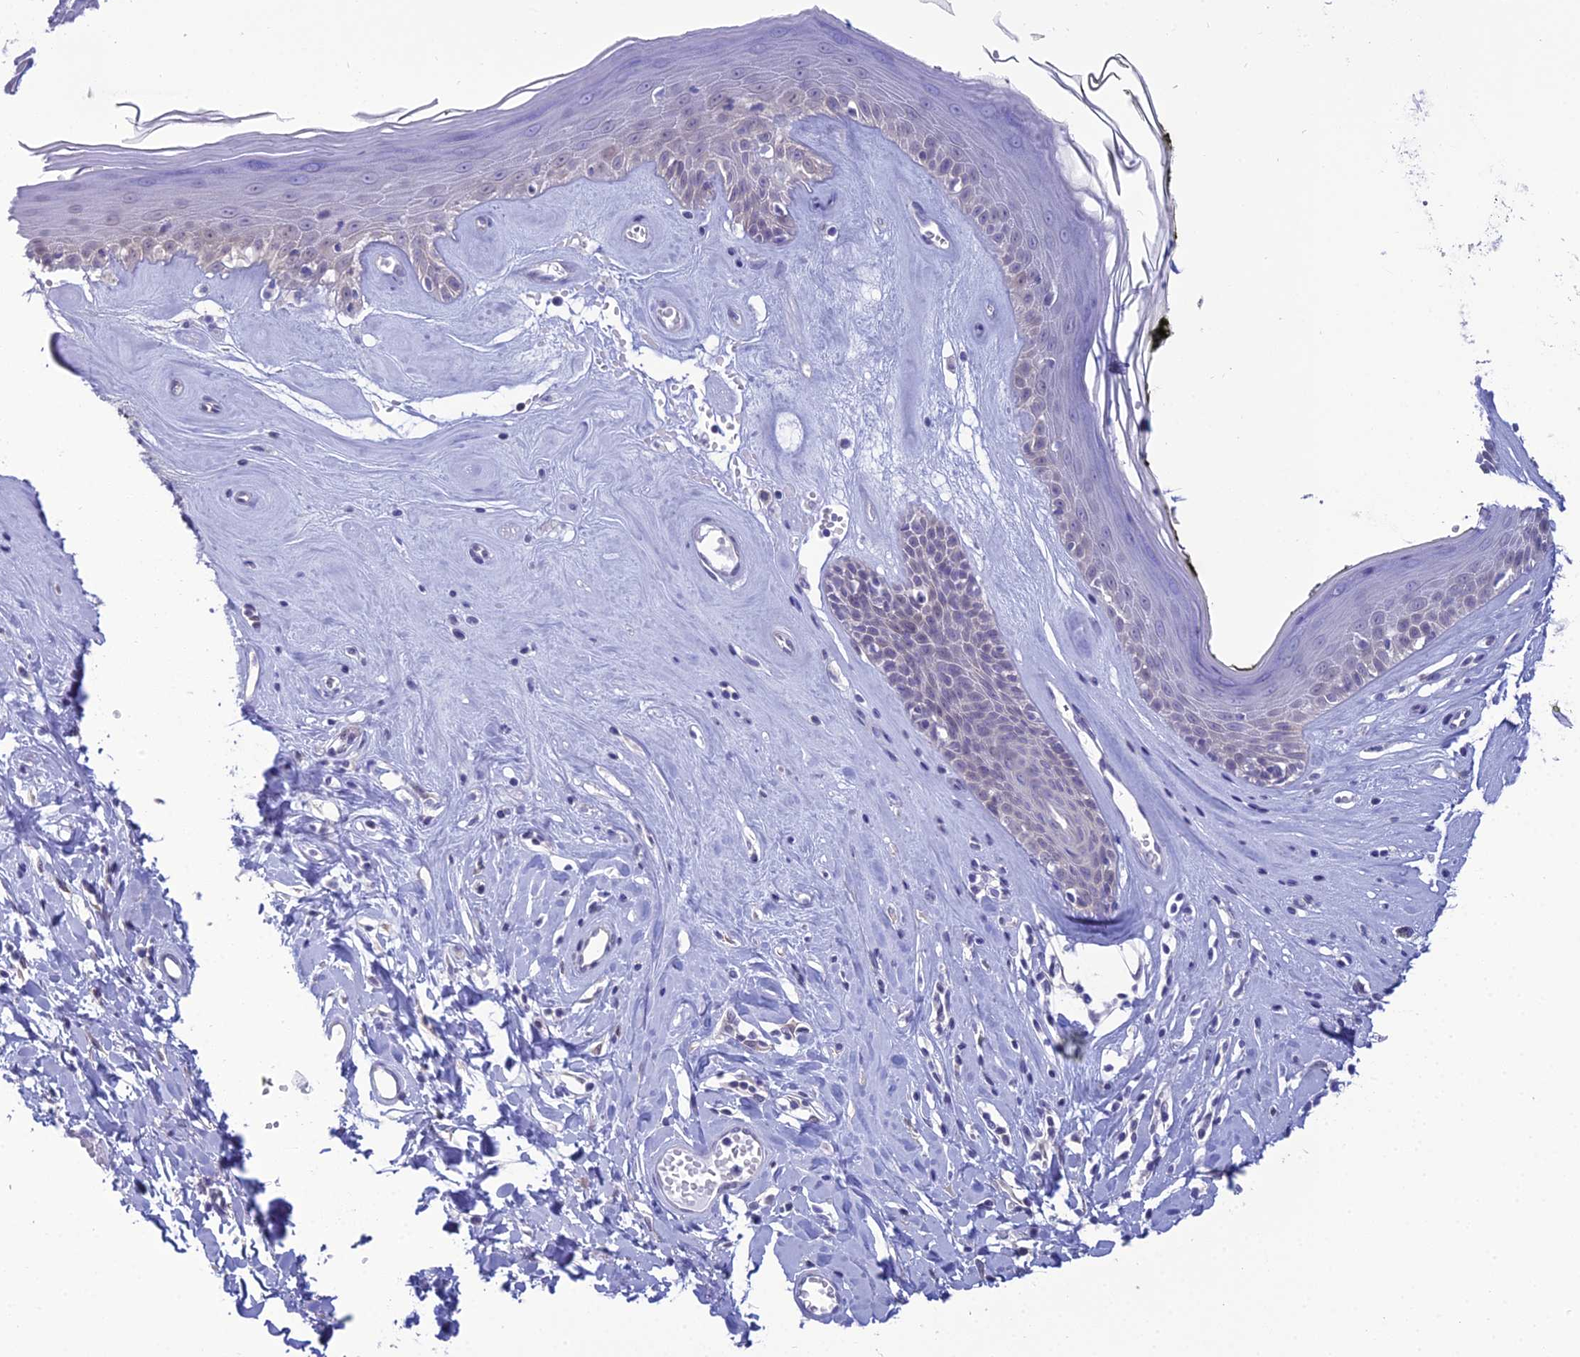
{"staining": {"intensity": "weak", "quantity": "25%-75%", "location": "cytoplasmic/membranous"}, "tissue": "skin", "cell_type": "Epidermal cells", "image_type": "normal", "snomed": [{"axis": "morphology", "description": "Normal tissue, NOS"}, {"axis": "morphology", "description": "Inflammation, NOS"}, {"axis": "topography", "description": "Vulva"}], "caption": "Protein staining by immunohistochemistry exhibits weak cytoplasmic/membranous staining in approximately 25%-75% of epidermal cells in normal skin. The protein of interest is stained brown, and the nuclei are stained in blue (DAB (3,3'-diaminobenzidine) IHC with brightfield microscopy, high magnification).", "gene": "GNPNAT1", "patient": {"sex": "female", "age": 84}}